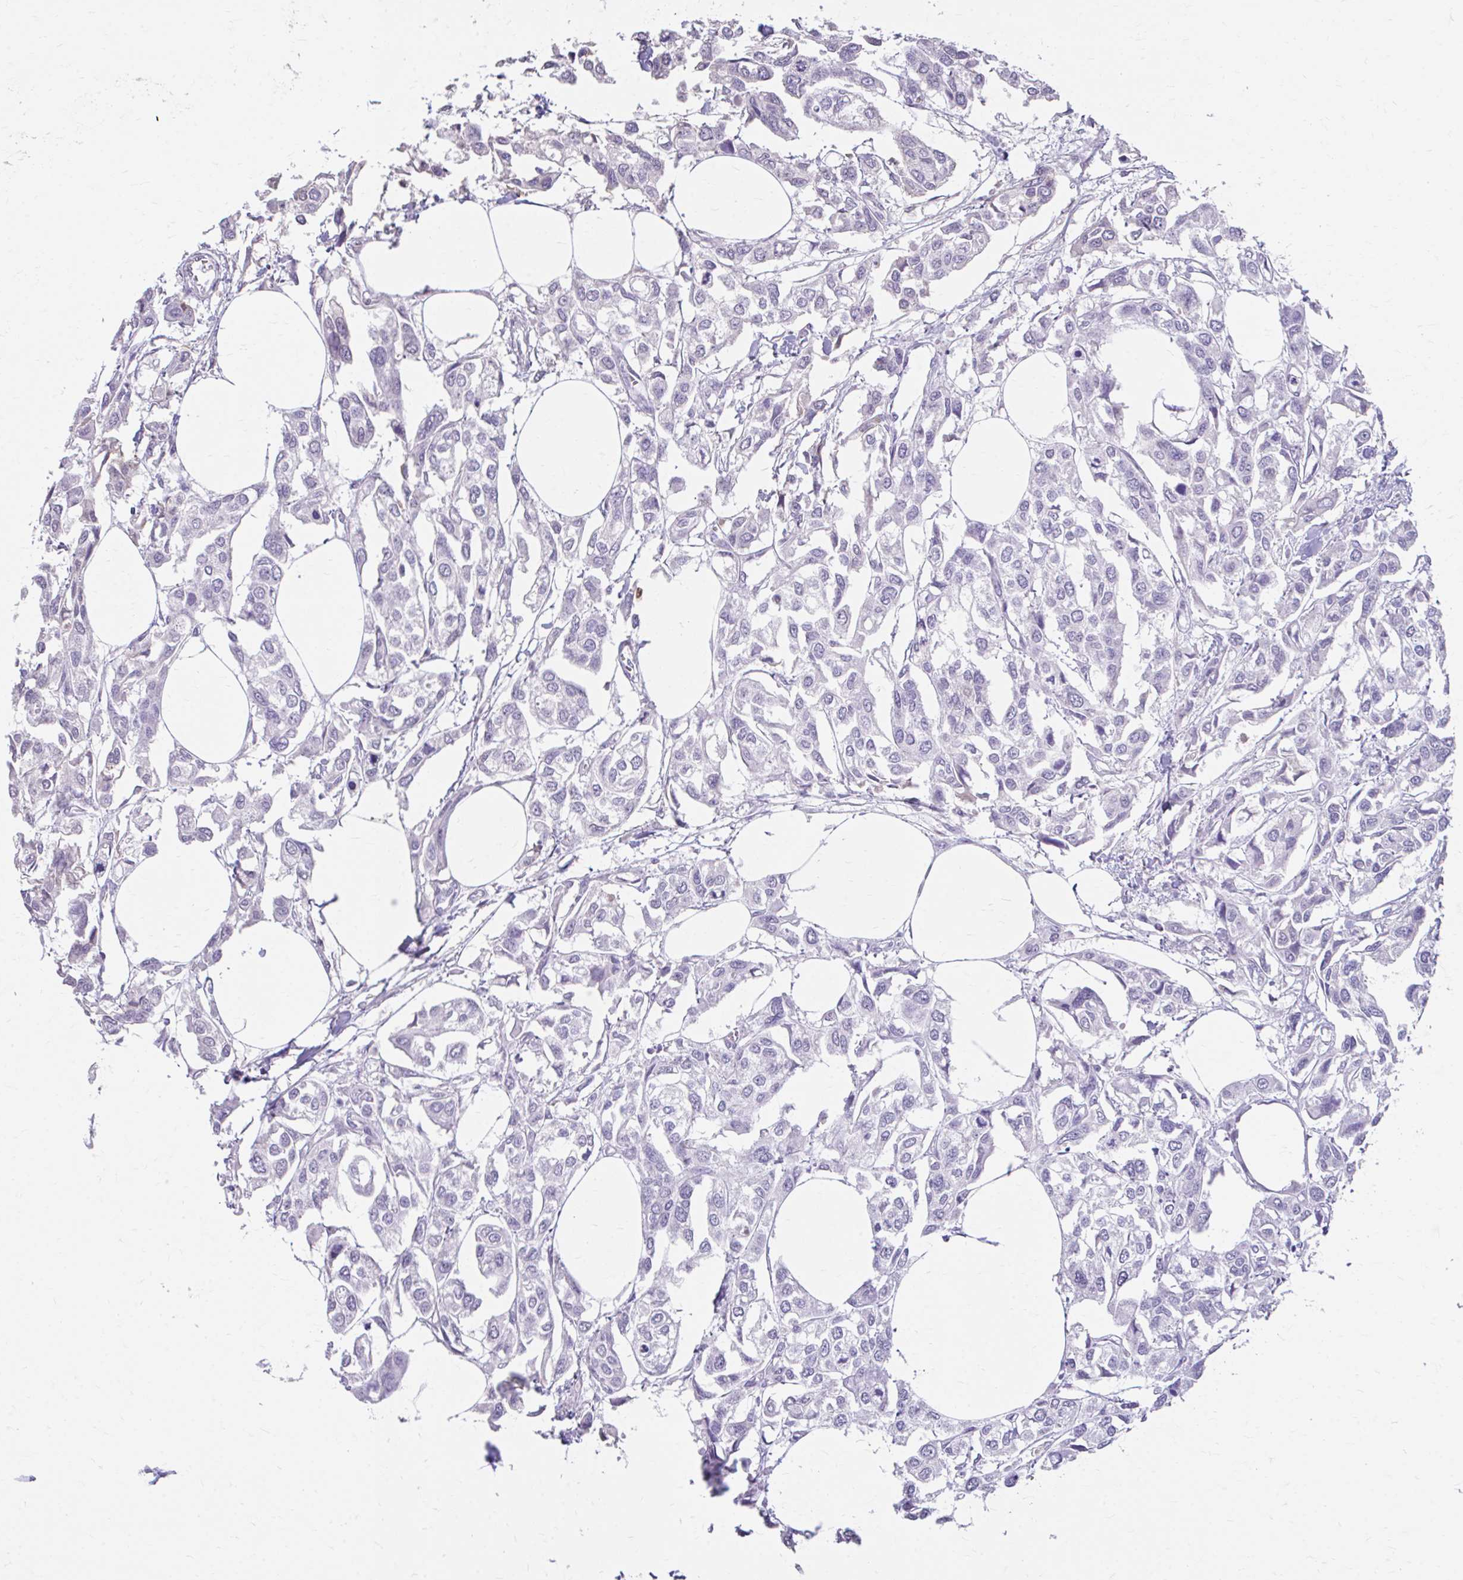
{"staining": {"intensity": "negative", "quantity": "none", "location": "none"}, "tissue": "urothelial cancer", "cell_type": "Tumor cells", "image_type": "cancer", "snomed": [{"axis": "morphology", "description": "Urothelial carcinoma, High grade"}, {"axis": "topography", "description": "Urinary bladder"}], "caption": "IHC photomicrograph of urothelial cancer stained for a protein (brown), which exhibits no staining in tumor cells.", "gene": "CFH", "patient": {"sex": "male", "age": 67}}